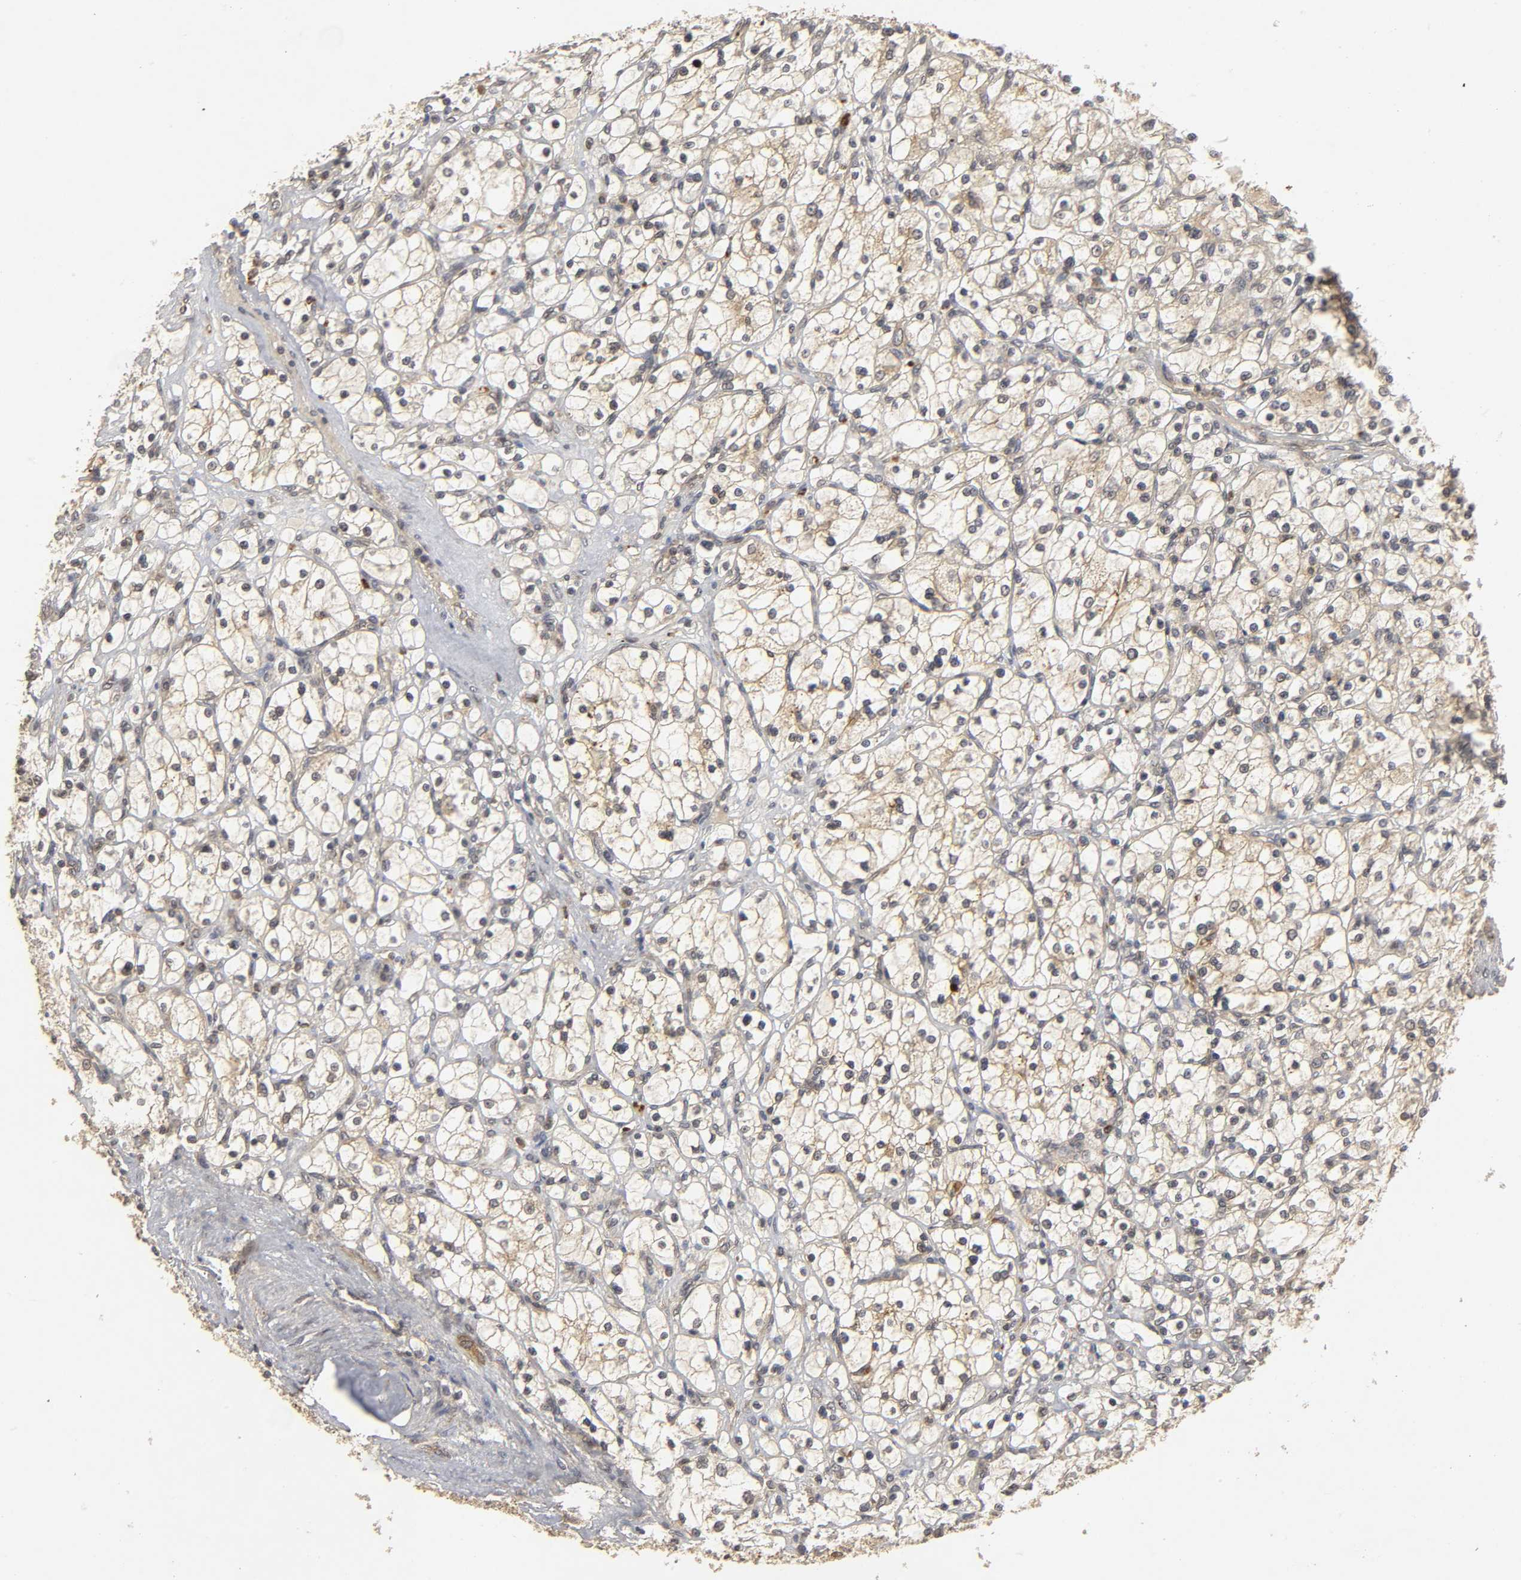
{"staining": {"intensity": "weak", "quantity": "25%-75%", "location": "cytoplasmic/membranous"}, "tissue": "renal cancer", "cell_type": "Tumor cells", "image_type": "cancer", "snomed": [{"axis": "morphology", "description": "Adenocarcinoma, NOS"}, {"axis": "topography", "description": "Kidney"}], "caption": "This is a histology image of IHC staining of renal cancer, which shows weak expression in the cytoplasmic/membranous of tumor cells.", "gene": "TRAF6", "patient": {"sex": "female", "age": 83}}